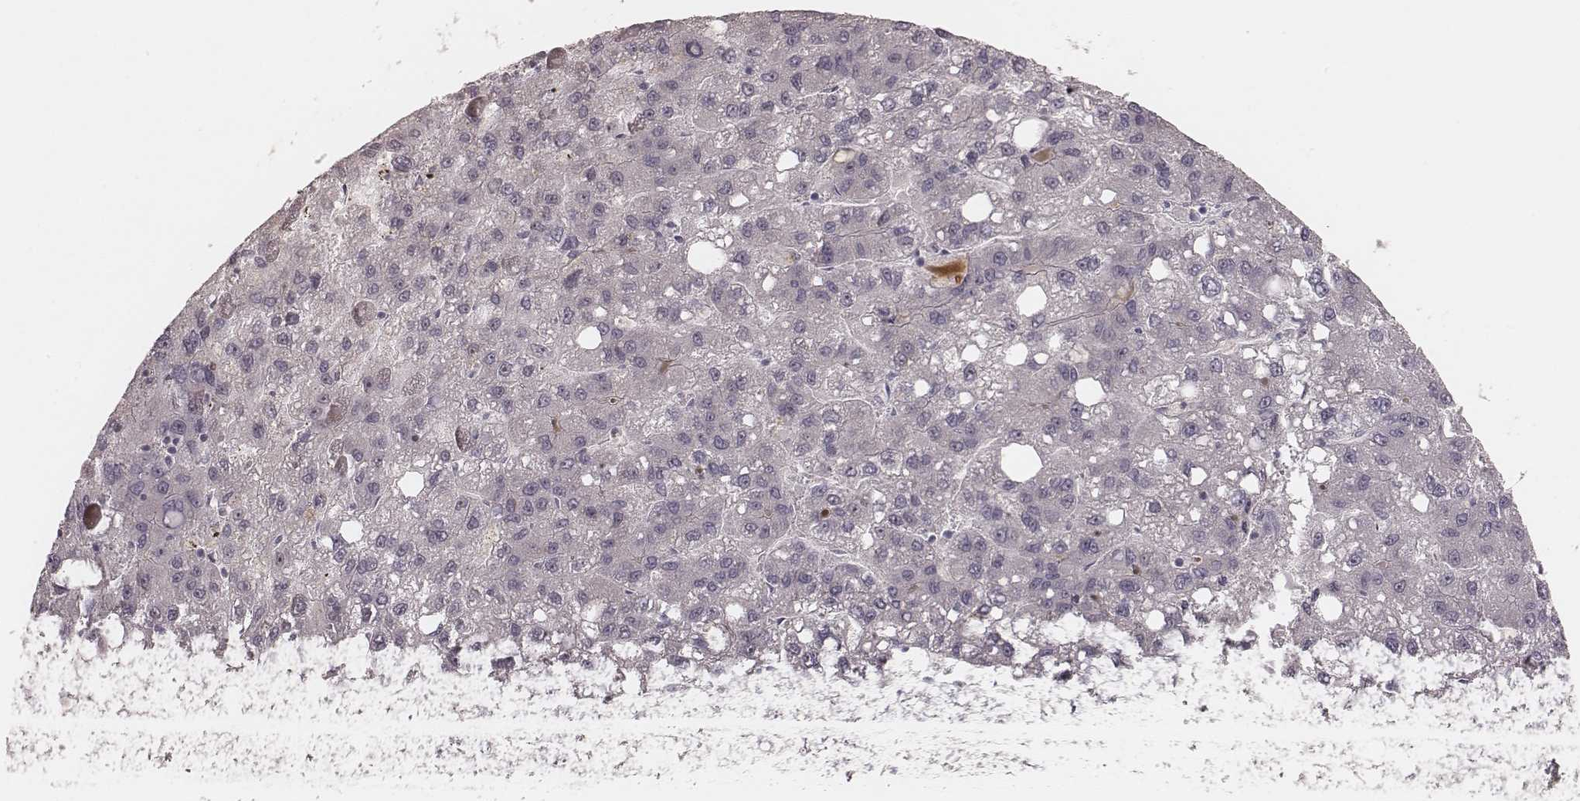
{"staining": {"intensity": "negative", "quantity": "none", "location": "none"}, "tissue": "liver cancer", "cell_type": "Tumor cells", "image_type": "cancer", "snomed": [{"axis": "morphology", "description": "Carcinoma, Hepatocellular, NOS"}, {"axis": "topography", "description": "Liver"}], "caption": "This is an immunohistochemistry (IHC) histopathology image of liver hepatocellular carcinoma. There is no positivity in tumor cells.", "gene": "FAM13B", "patient": {"sex": "female", "age": 82}}